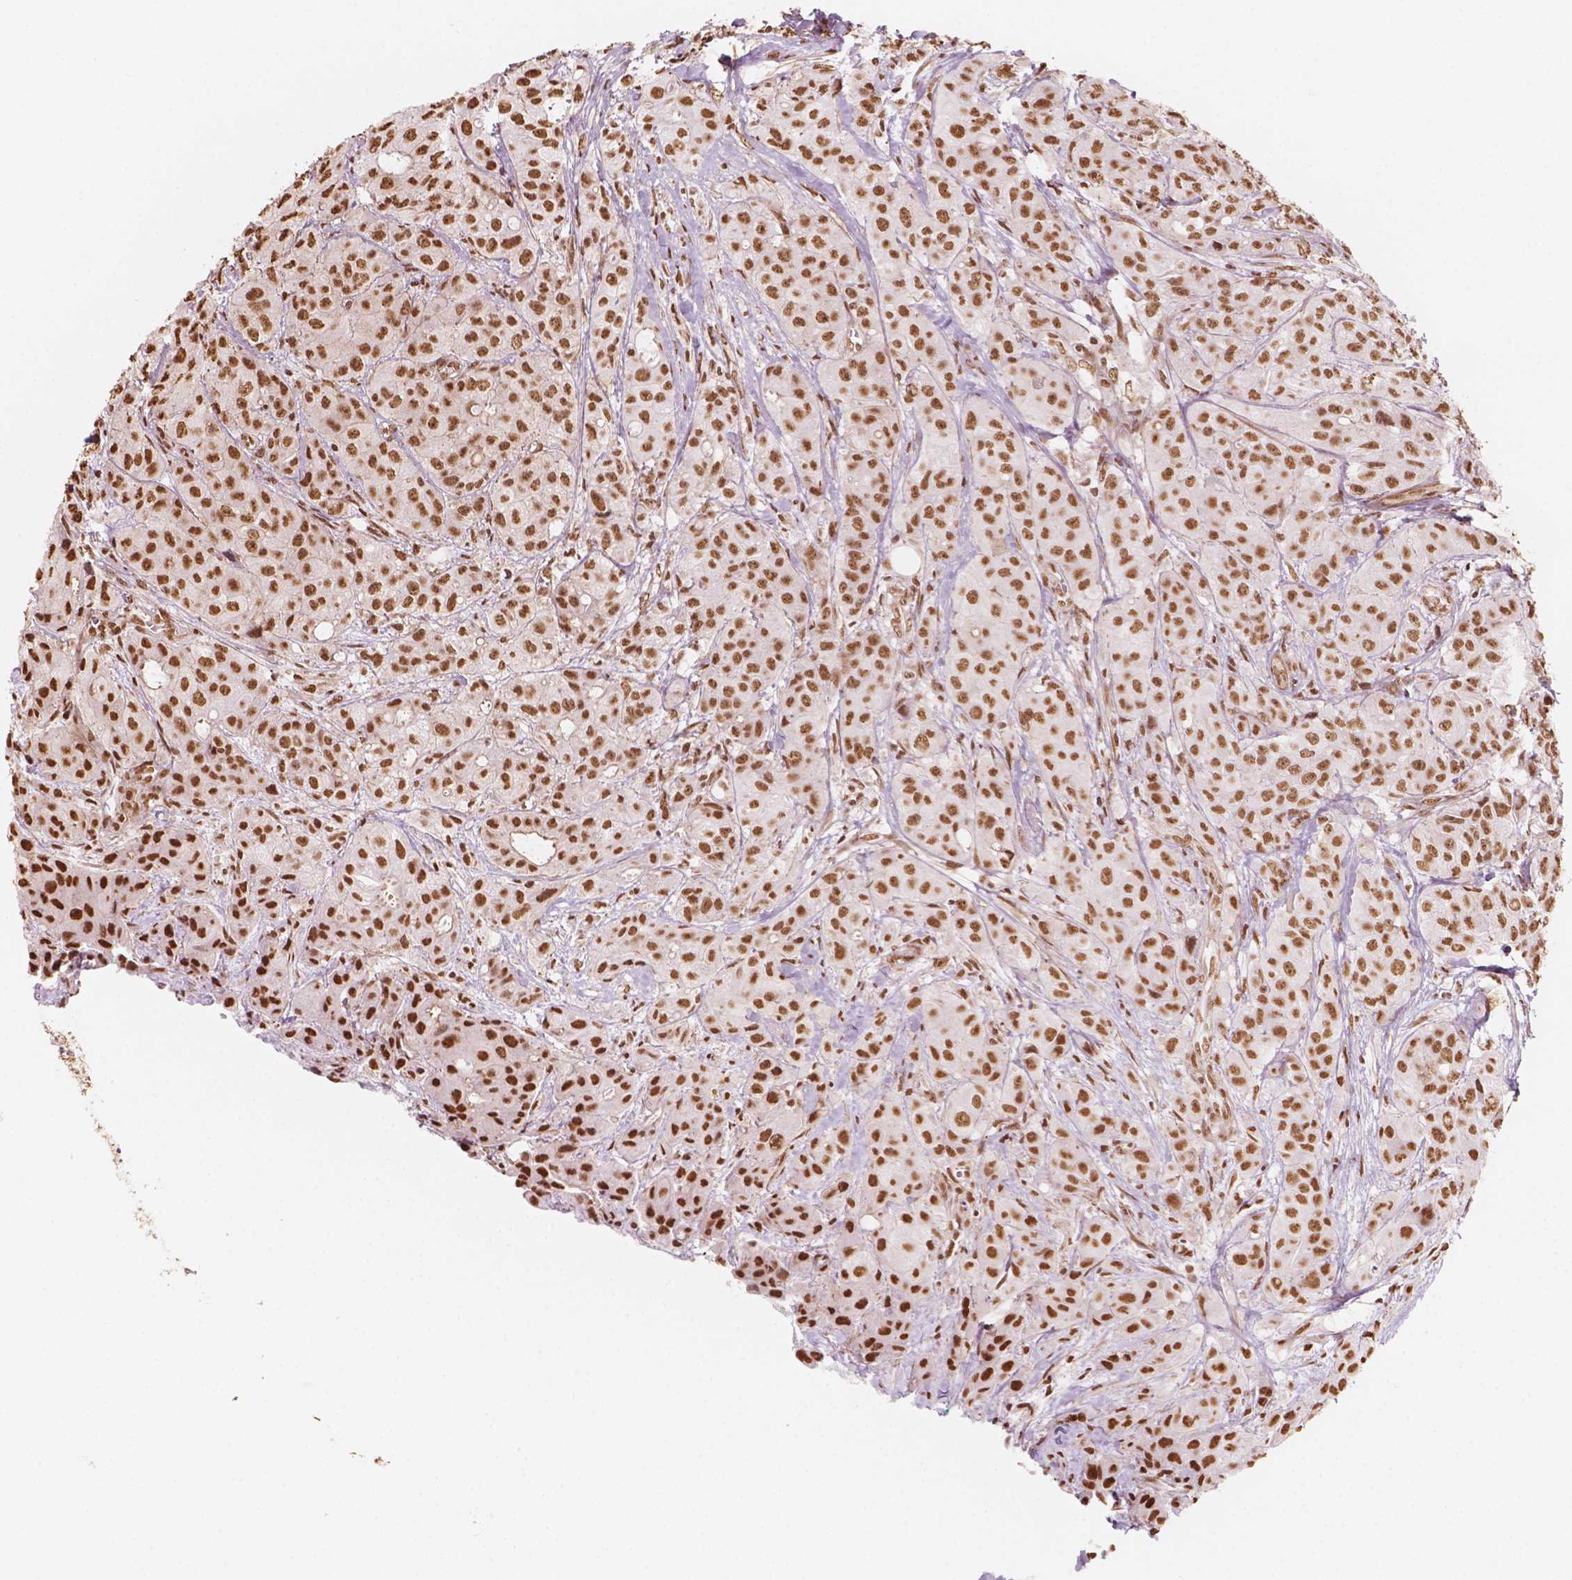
{"staining": {"intensity": "moderate", "quantity": ">75%", "location": "nuclear"}, "tissue": "breast cancer", "cell_type": "Tumor cells", "image_type": "cancer", "snomed": [{"axis": "morphology", "description": "Duct carcinoma"}, {"axis": "topography", "description": "Breast"}], "caption": "This micrograph exhibits breast cancer stained with immunohistochemistry to label a protein in brown. The nuclear of tumor cells show moderate positivity for the protein. Nuclei are counter-stained blue.", "gene": "GTF3C5", "patient": {"sex": "female", "age": 43}}